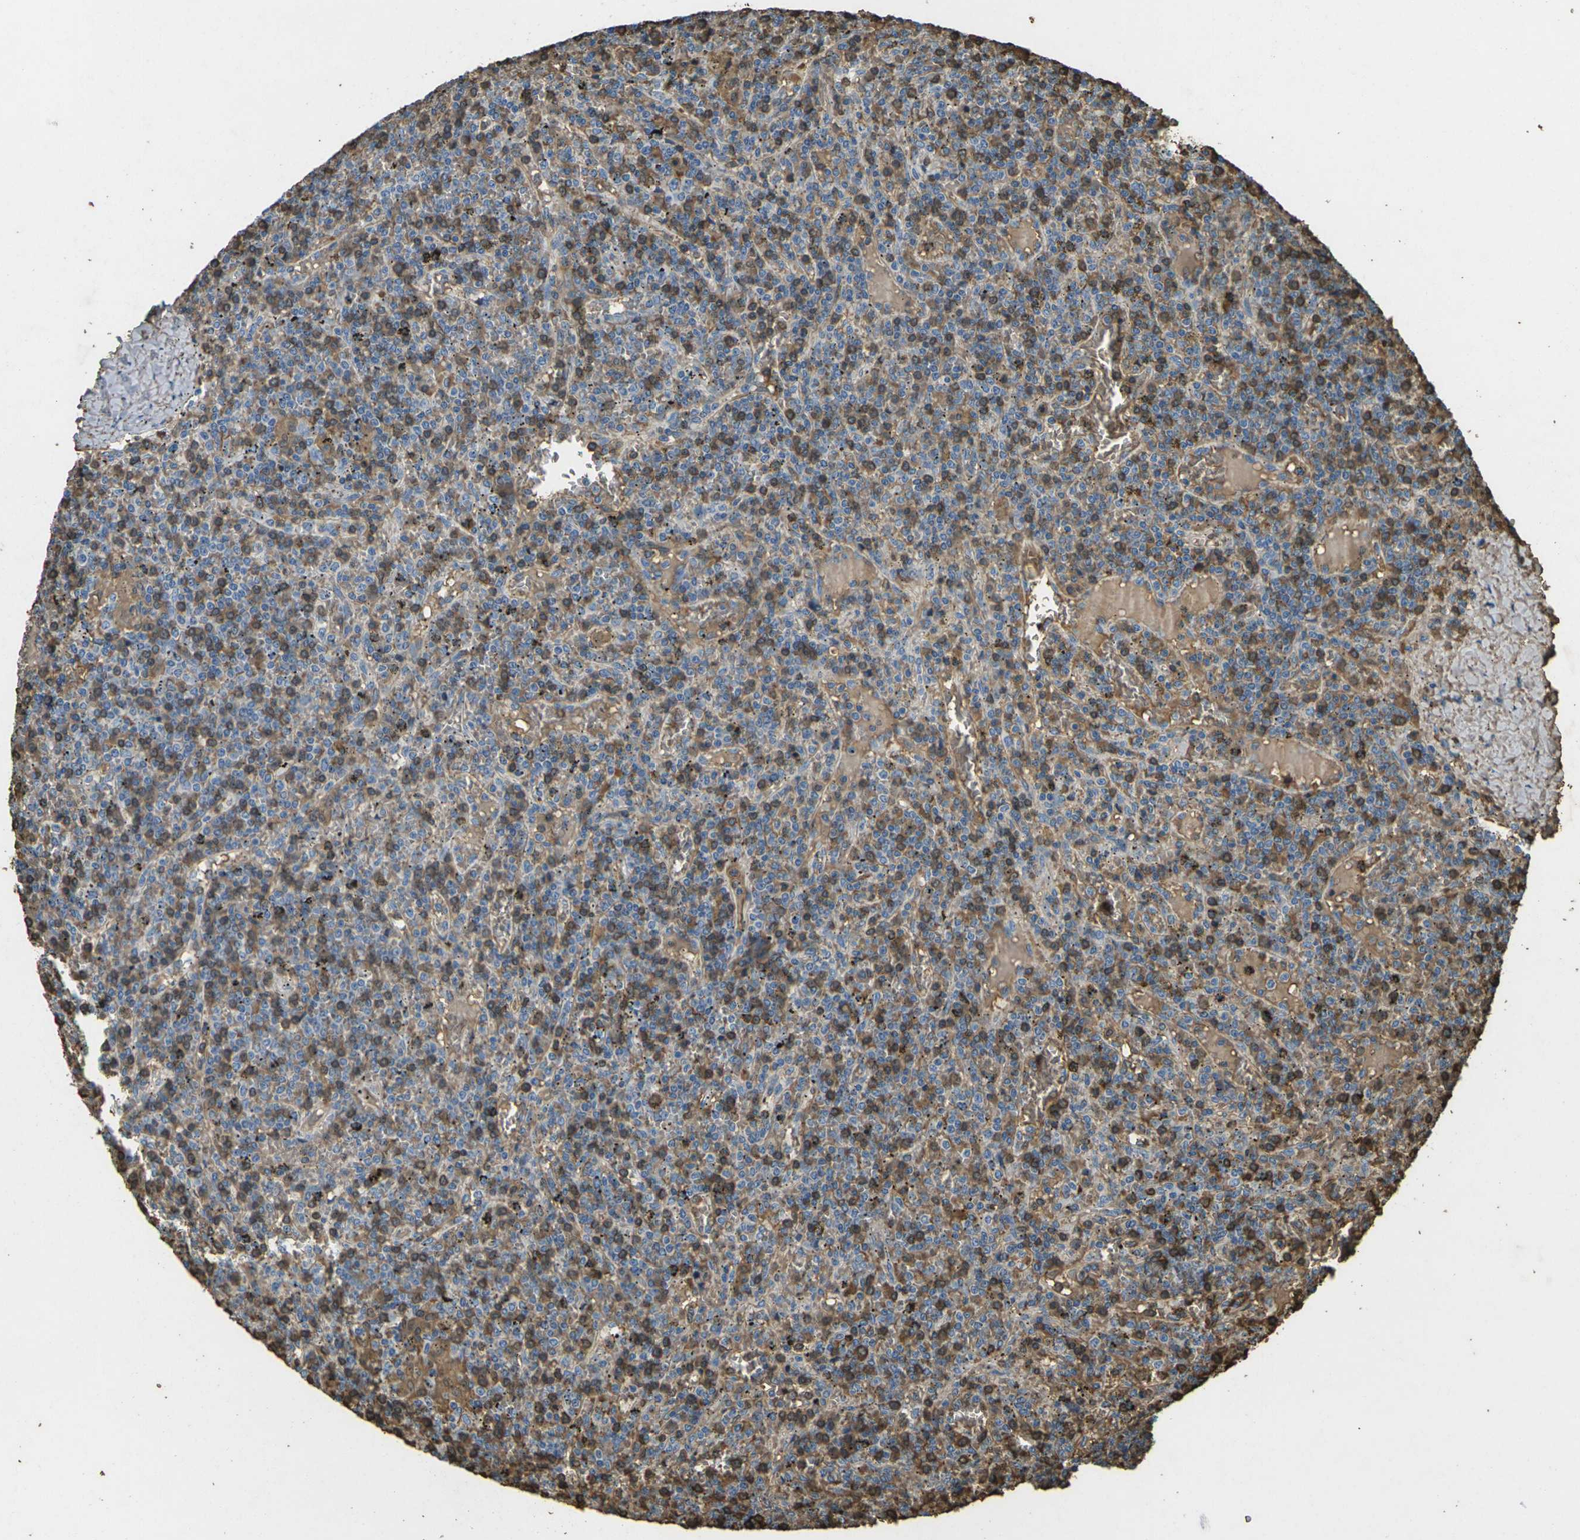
{"staining": {"intensity": "weak", "quantity": "25%-75%", "location": "cytoplasmic/membranous"}, "tissue": "lymphoma", "cell_type": "Tumor cells", "image_type": "cancer", "snomed": [{"axis": "morphology", "description": "Malignant lymphoma, non-Hodgkin's type, Low grade"}, {"axis": "topography", "description": "Spleen"}], "caption": "Immunohistochemical staining of lymphoma shows low levels of weak cytoplasmic/membranous expression in about 25%-75% of tumor cells. The protein is stained brown, and the nuclei are stained in blue (DAB (3,3'-diaminobenzidine) IHC with brightfield microscopy, high magnification).", "gene": "HBB", "patient": {"sex": "female", "age": 19}}